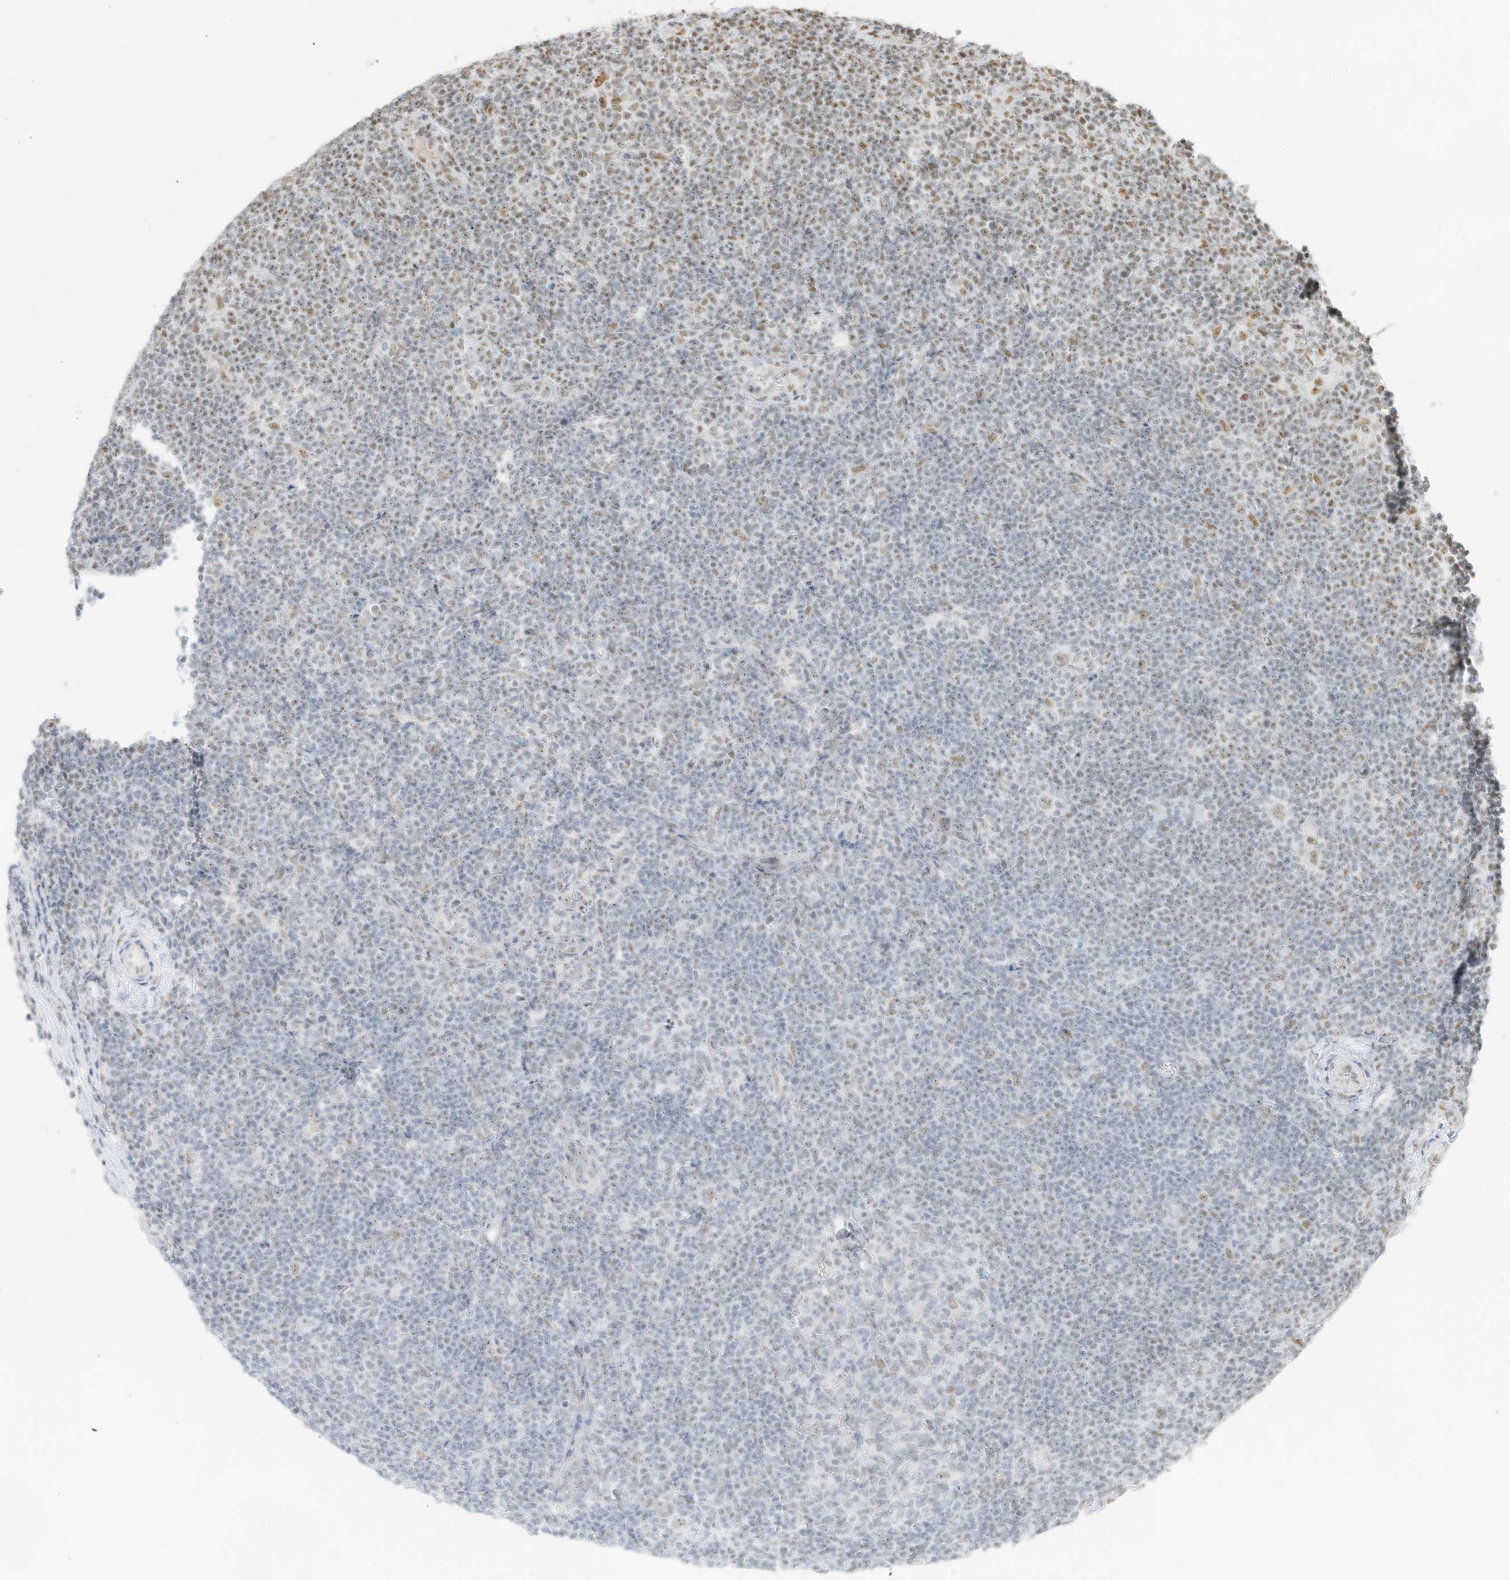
{"staining": {"intensity": "weak", "quantity": "<25%", "location": "nuclear"}, "tissue": "lymphoma", "cell_type": "Tumor cells", "image_type": "cancer", "snomed": [{"axis": "morphology", "description": "Hodgkin's disease, NOS"}, {"axis": "topography", "description": "Lymph node"}], "caption": "IHC of human Hodgkin's disease exhibits no staining in tumor cells.", "gene": "NHSL1", "patient": {"sex": "female", "age": 57}}